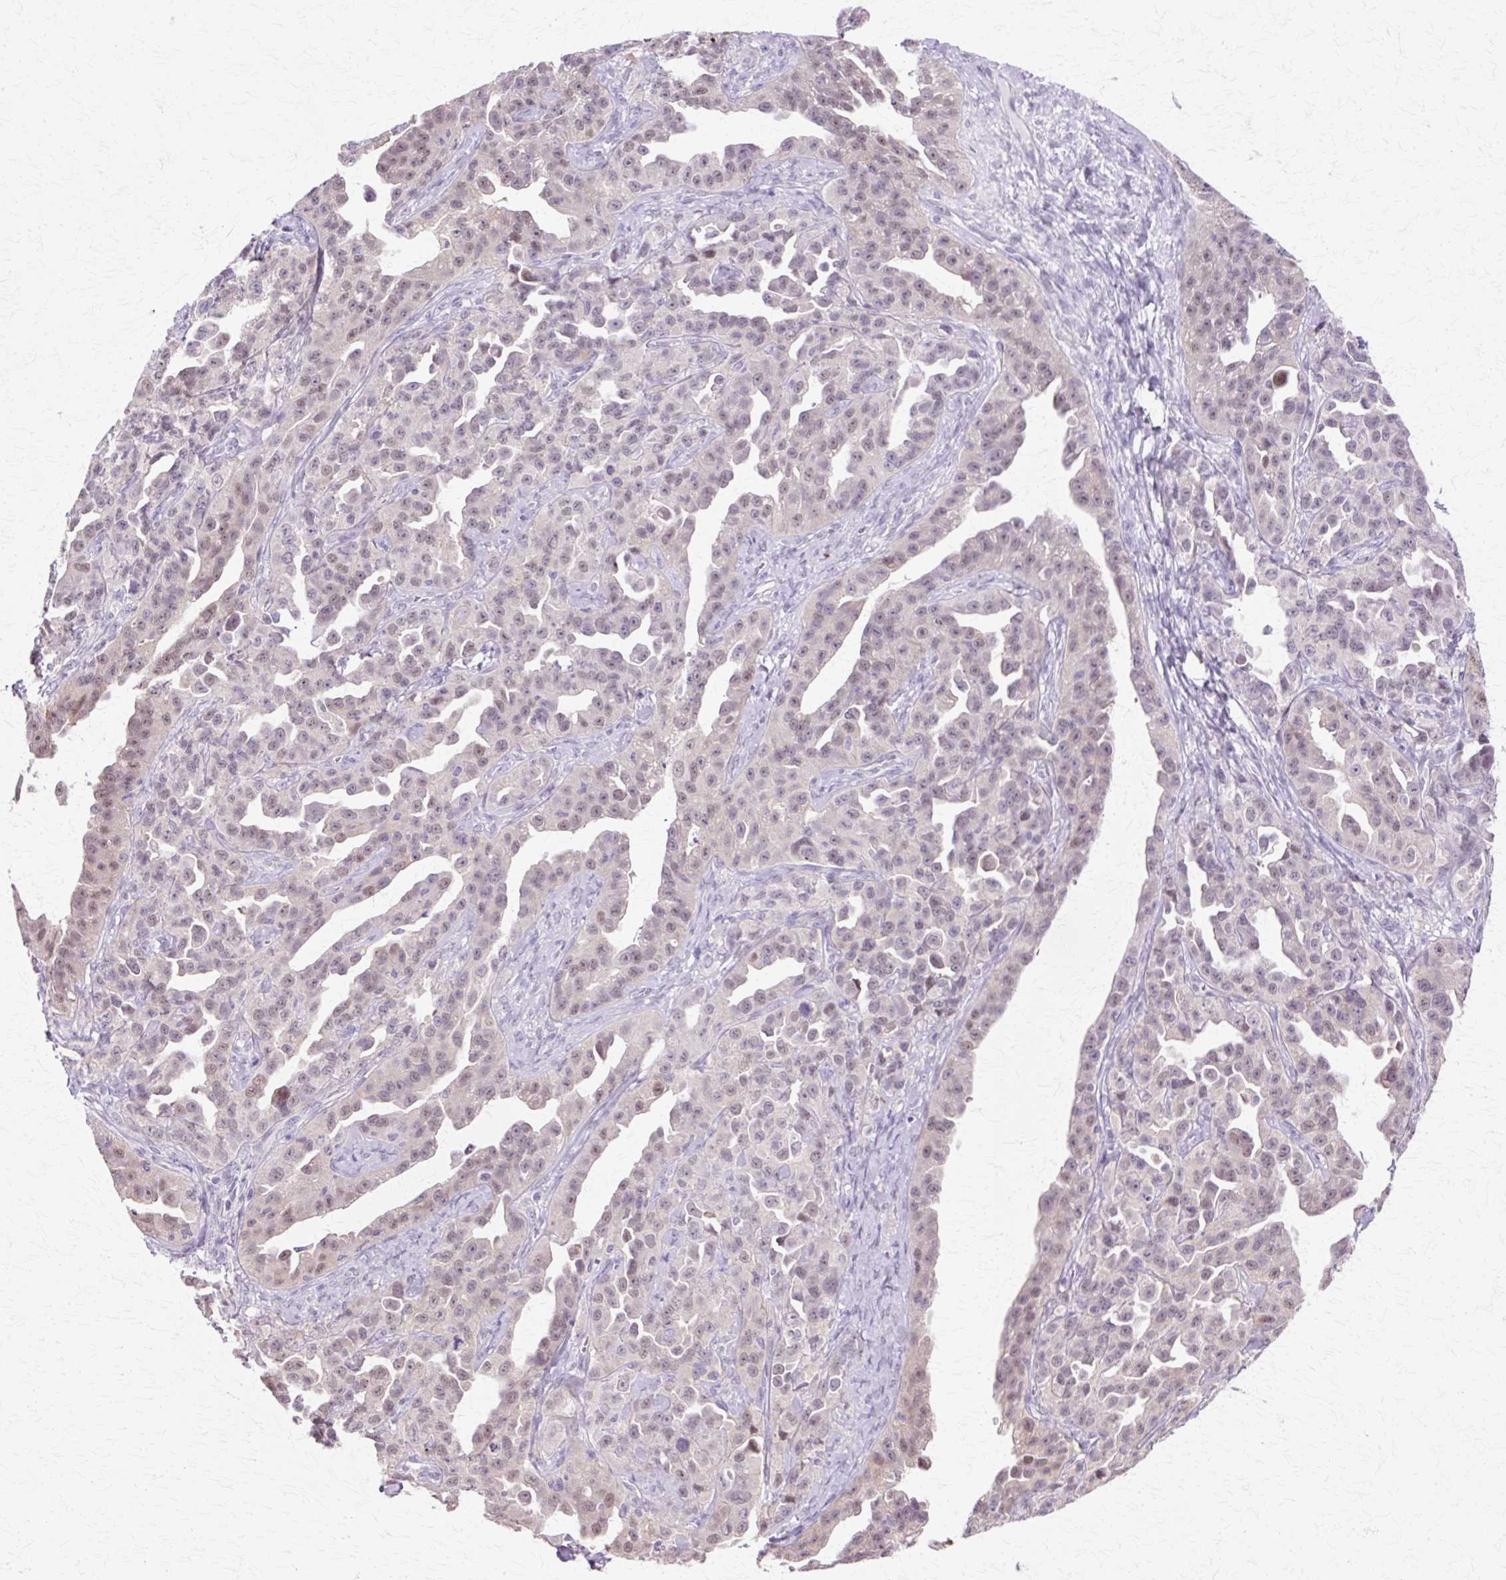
{"staining": {"intensity": "weak", "quantity": "25%-75%", "location": "nuclear"}, "tissue": "ovarian cancer", "cell_type": "Tumor cells", "image_type": "cancer", "snomed": [{"axis": "morphology", "description": "Cystadenocarcinoma, serous, NOS"}, {"axis": "topography", "description": "Ovary"}], "caption": "Approximately 25%-75% of tumor cells in human ovarian serous cystadenocarcinoma demonstrate weak nuclear protein staining as visualized by brown immunohistochemical staining.", "gene": "HSPA8", "patient": {"sex": "female", "age": 75}}